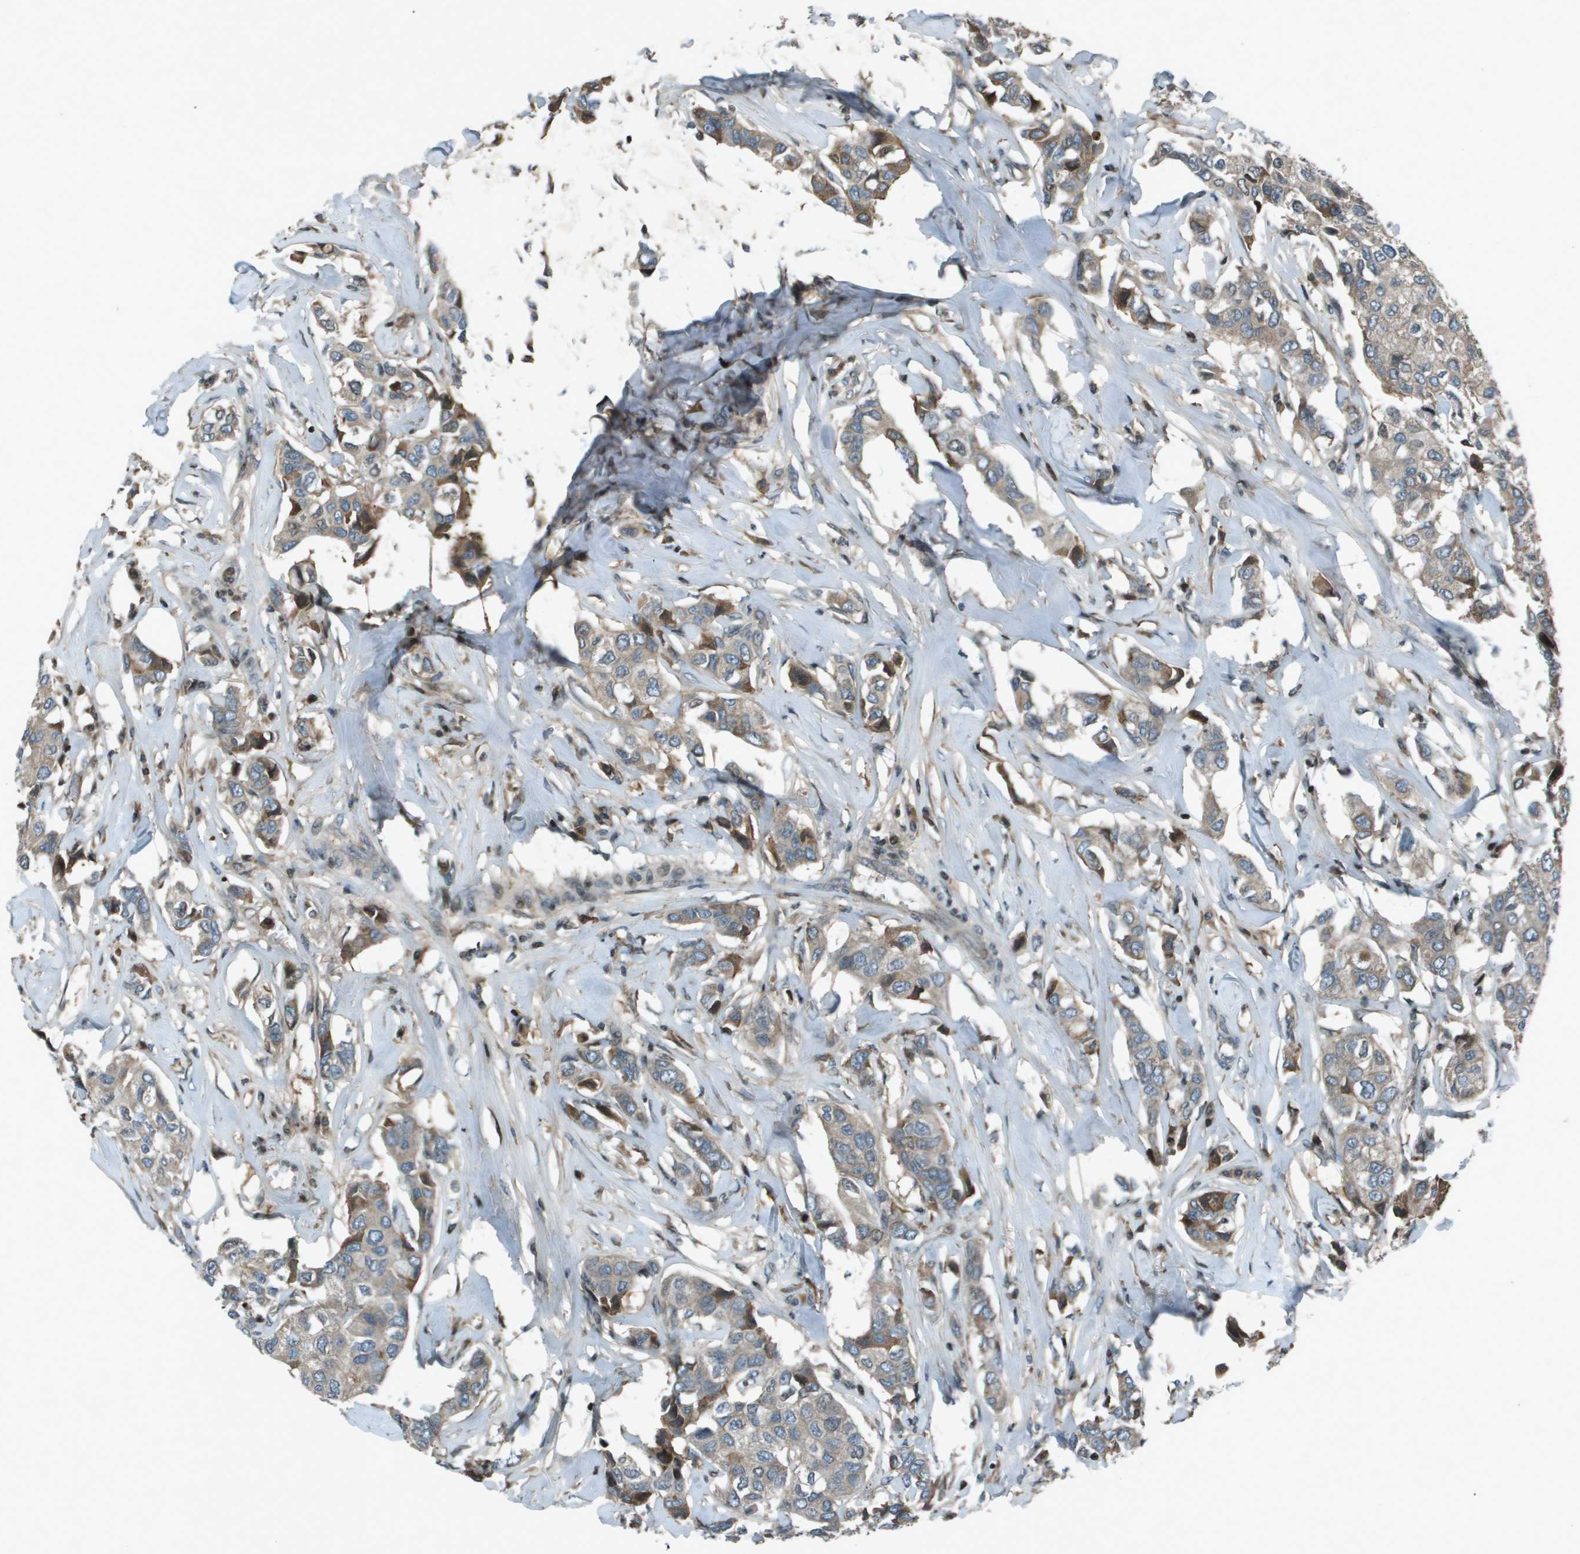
{"staining": {"intensity": "moderate", "quantity": "25%-75%", "location": "cytoplasmic/membranous"}, "tissue": "breast cancer", "cell_type": "Tumor cells", "image_type": "cancer", "snomed": [{"axis": "morphology", "description": "Duct carcinoma"}, {"axis": "topography", "description": "Breast"}], "caption": "Breast invasive ductal carcinoma stained with a protein marker demonstrates moderate staining in tumor cells.", "gene": "CXCL12", "patient": {"sex": "female", "age": 80}}